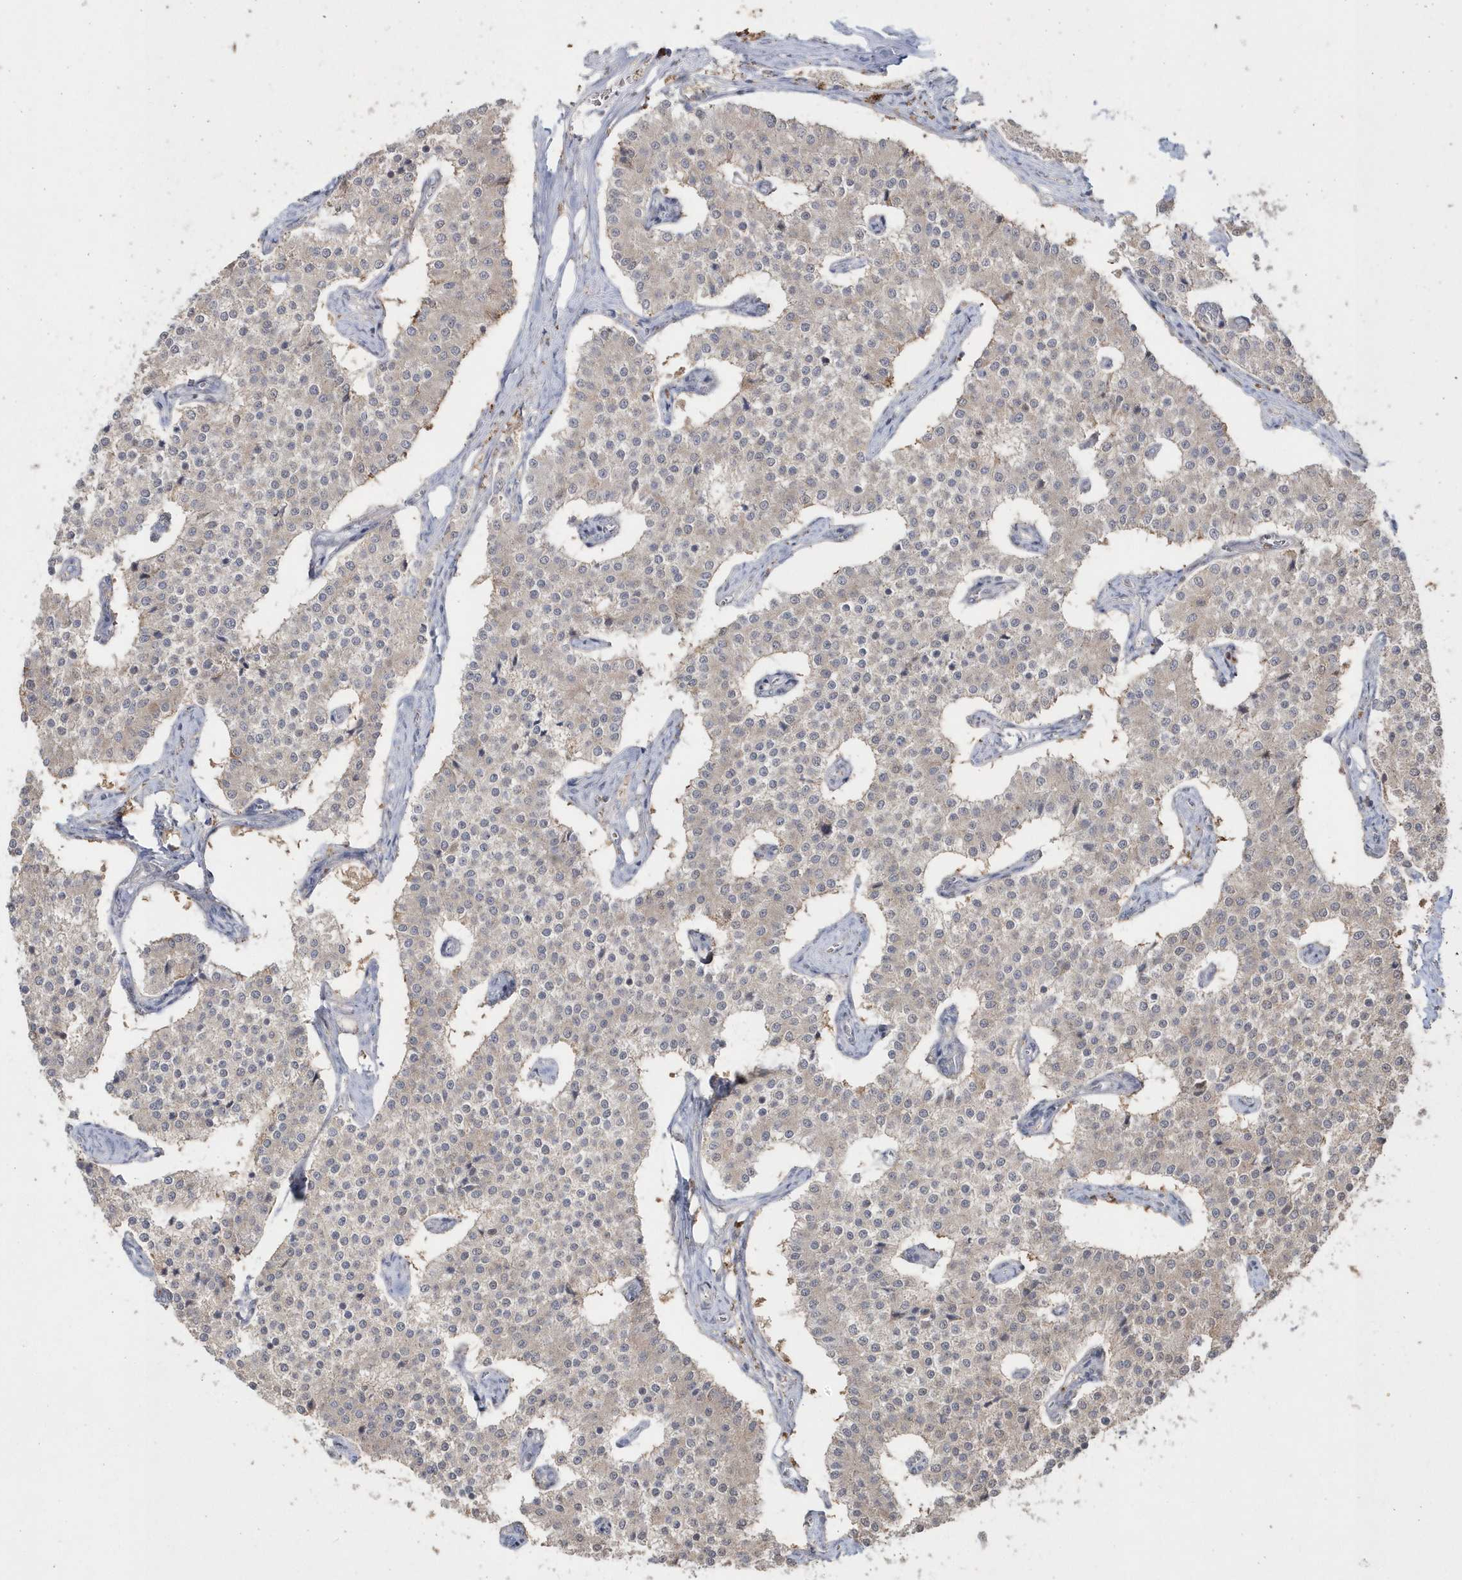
{"staining": {"intensity": "weak", "quantity": "<25%", "location": "cytoplasmic/membranous"}, "tissue": "carcinoid", "cell_type": "Tumor cells", "image_type": "cancer", "snomed": [{"axis": "morphology", "description": "Carcinoid, malignant, NOS"}, {"axis": "topography", "description": "Colon"}], "caption": "IHC image of carcinoid stained for a protein (brown), which demonstrates no positivity in tumor cells.", "gene": "GEMIN6", "patient": {"sex": "female", "age": 52}}